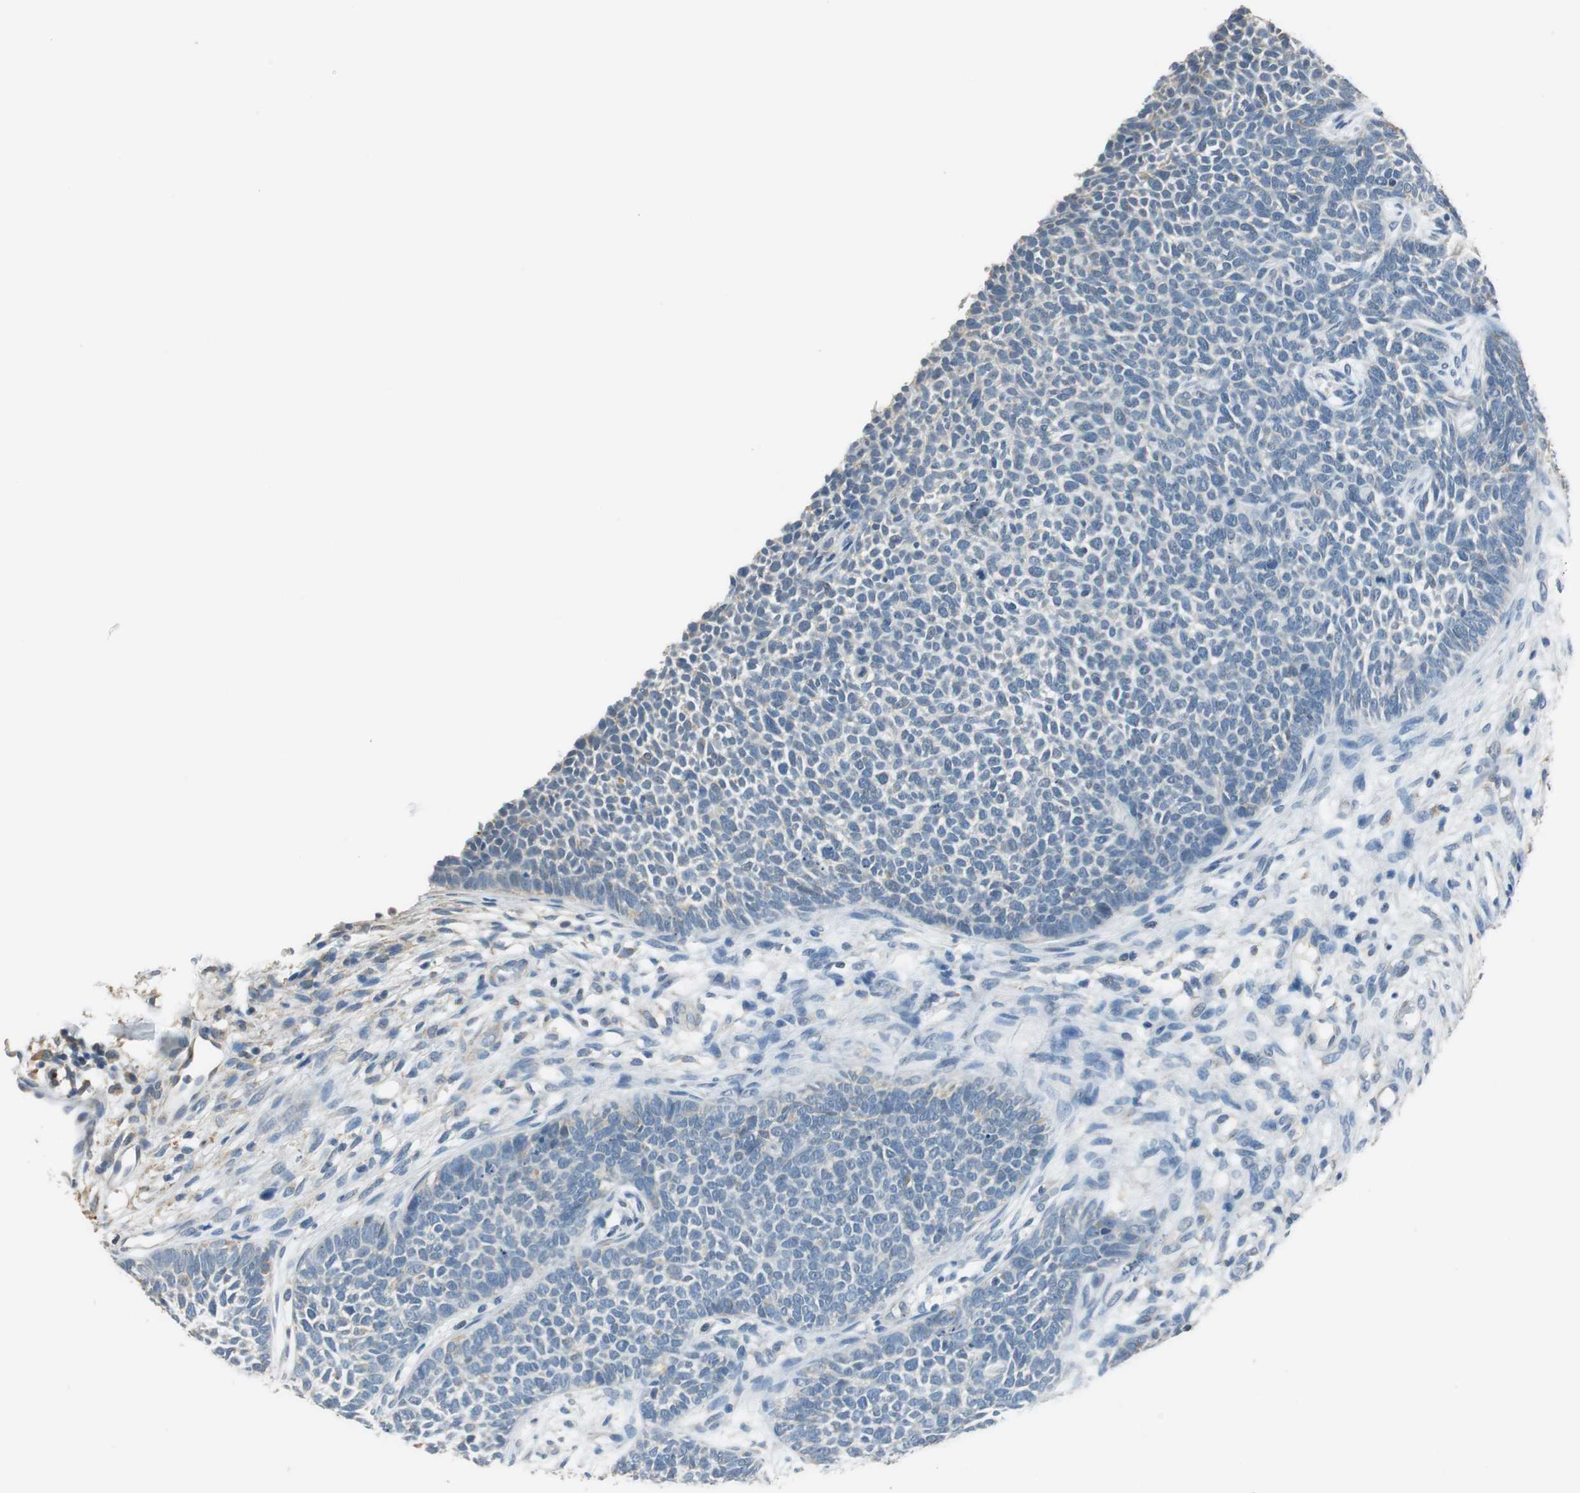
{"staining": {"intensity": "negative", "quantity": "none", "location": "none"}, "tissue": "skin cancer", "cell_type": "Tumor cells", "image_type": "cancer", "snomed": [{"axis": "morphology", "description": "Basal cell carcinoma"}, {"axis": "topography", "description": "Skin"}], "caption": "Basal cell carcinoma (skin) was stained to show a protein in brown. There is no significant expression in tumor cells. (Brightfield microscopy of DAB immunohistochemistry (IHC) at high magnification).", "gene": "ALDH4A1", "patient": {"sex": "female", "age": 84}}